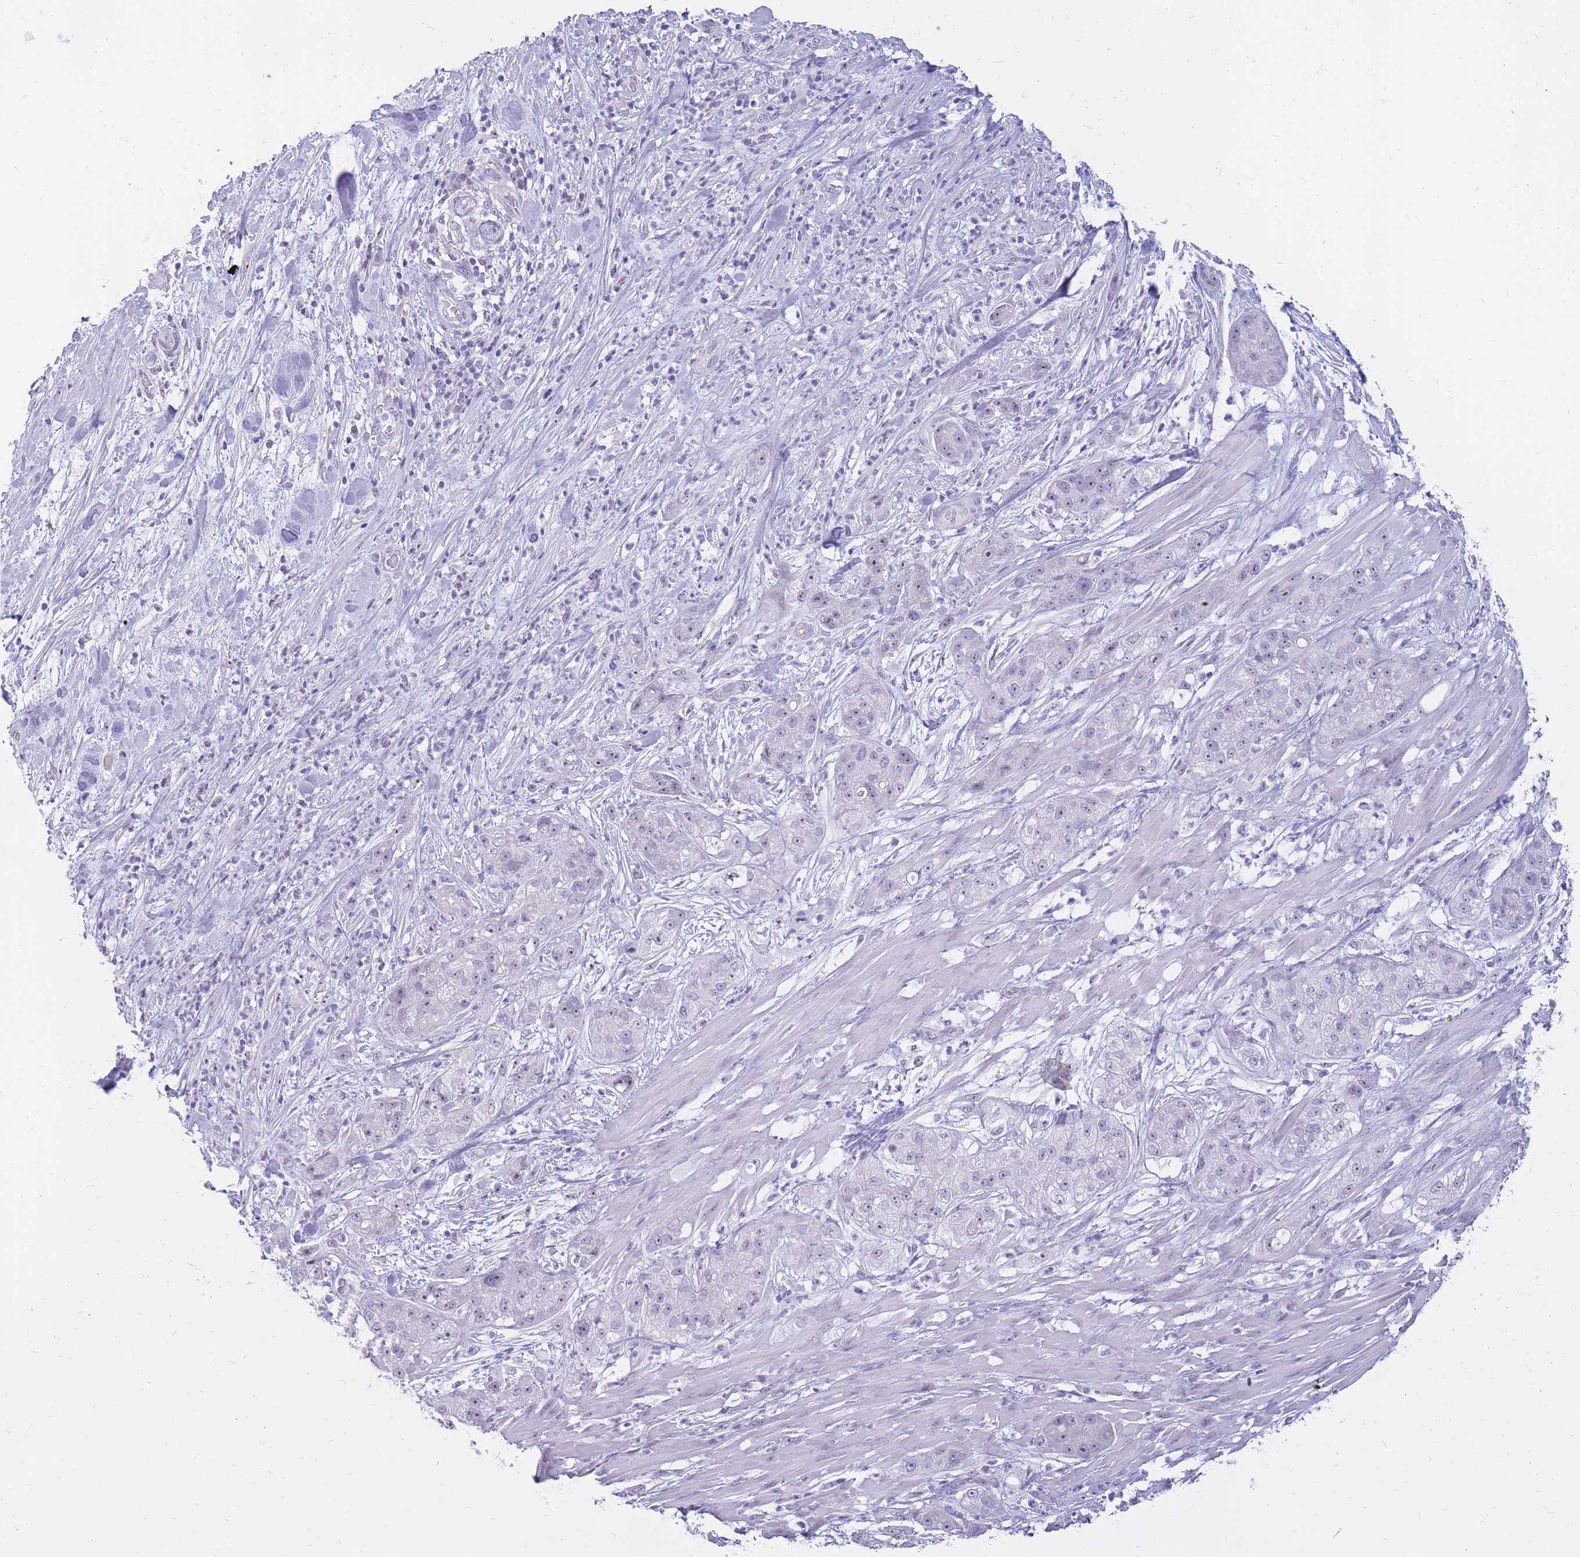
{"staining": {"intensity": "negative", "quantity": "none", "location": "none"}, "tissue": "pancreatic cancer", "cell_type": "Tumor cells", "image_type": "cancer", "snomed": [{"axis": "morphology", "description": "Adenocarcinoma, NOS"}, {"axis": "topography", "description": "Pancreas"}], "caption": "IHC image of neoplastic tissue: human pancreatic adenocarcinoma stained with DAB (3,3'-diaminobenzidine) shows no significant protein staining in tumor cells. (Stains: DAB (3,3'-diaminobenzidine) IHC with hematoxylin counter stain, Microscopy: brightfield microscopy at high magnification).", "gene": "INS", "patient": {"sex": "female", "age": 78}}